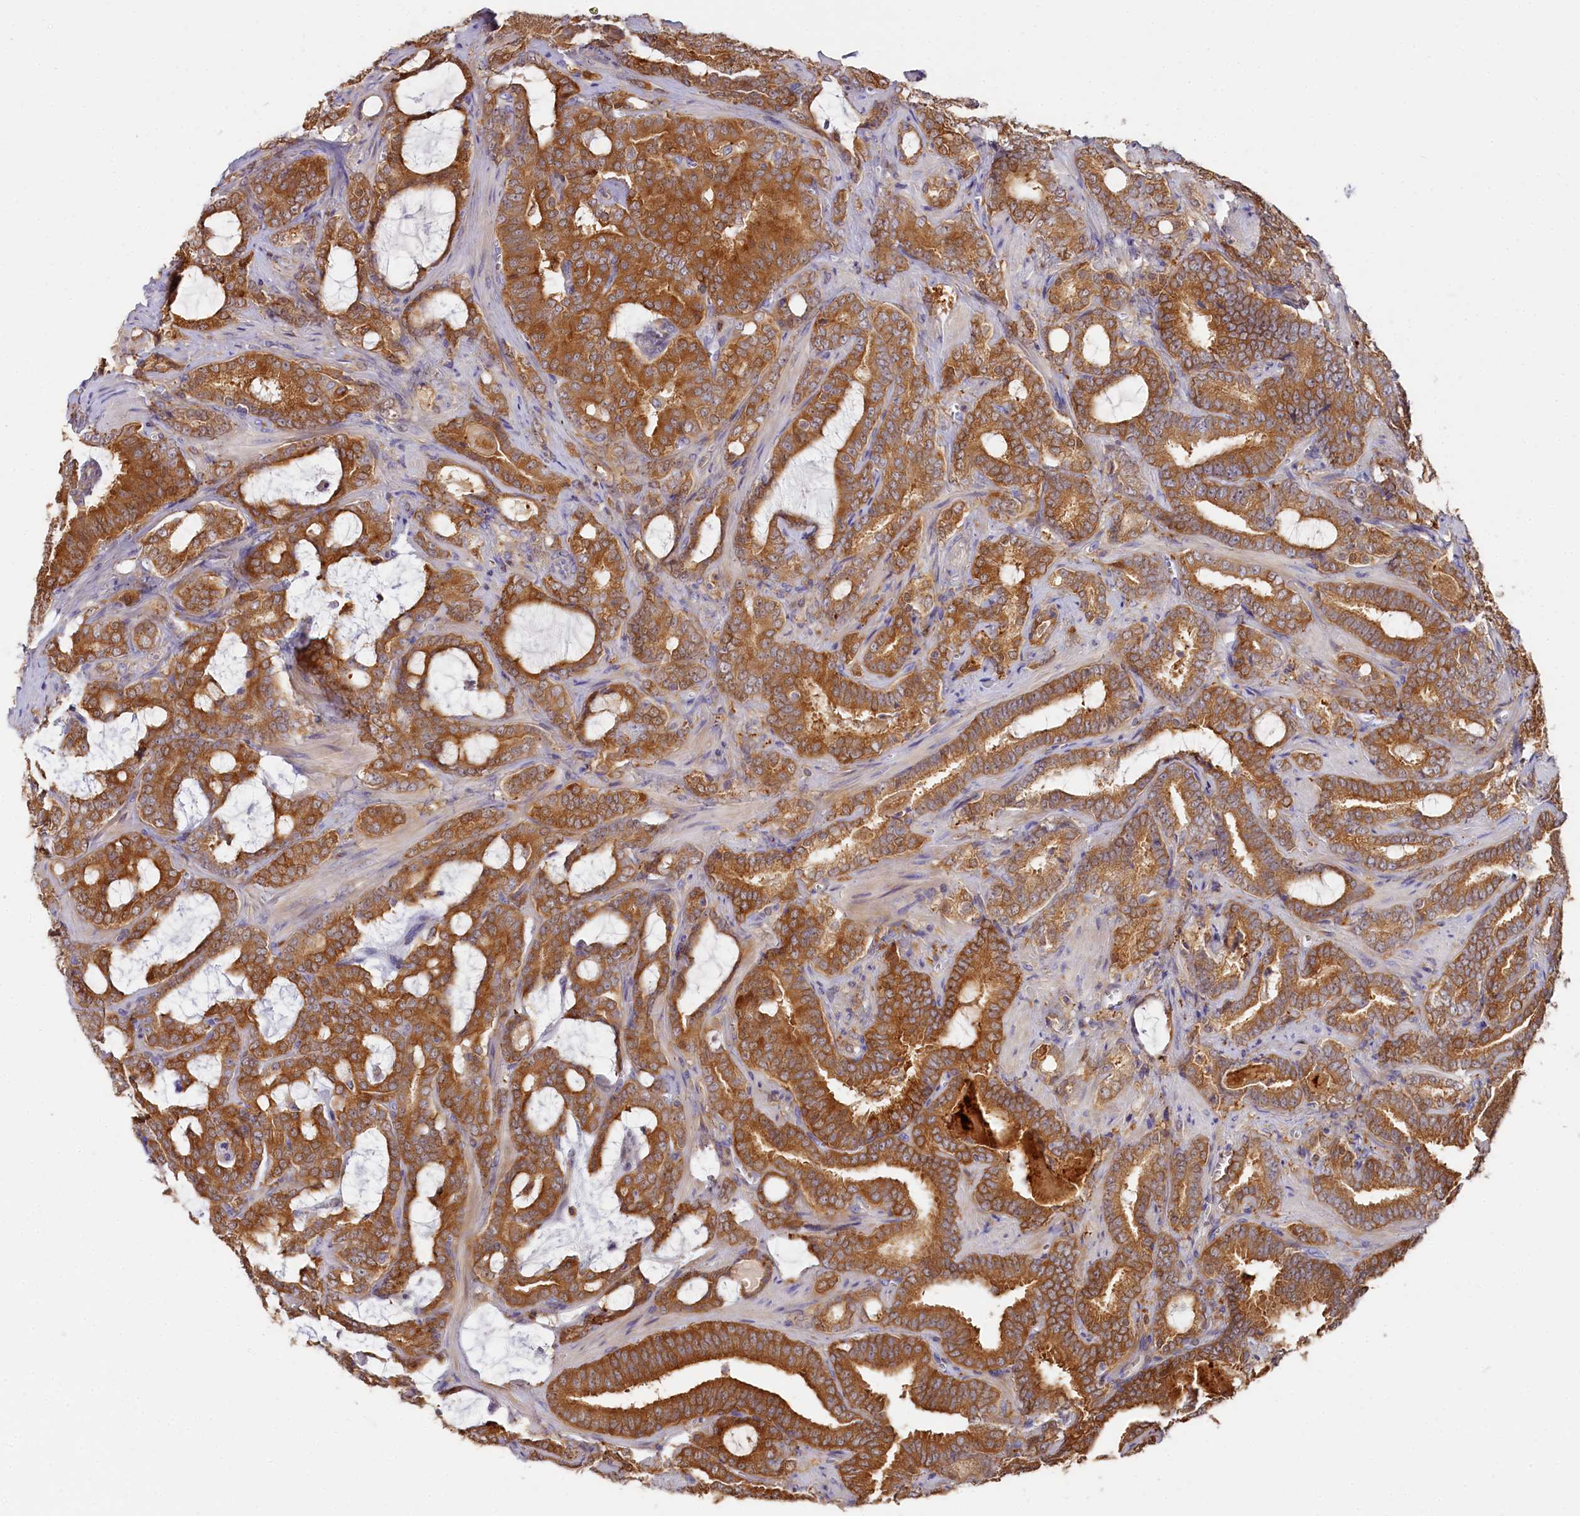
{"staining": {"intensity": "moderate", "quantity": ">75%", "location": "cytoplasmic/membranous"}, "tissue": "prostate cancer", "cell_type": "Tumor cells", "image_type": "cancer", "snomed": [{"axis": "morphology", "description": "Adenocarcinoma, High grade"}, {"axis": "topography", "description": "Prostate and seminal vesicle, NOS"}], "caption": "Prostate cancer (high-grade adenocarcinoma) stained with a brown dye shows moderate cytoplasmic/membranous positive staining in approximately >75% of tumor cells.", "gene": "KATNB1", "patient": {"sex": "male", "age": 67}}